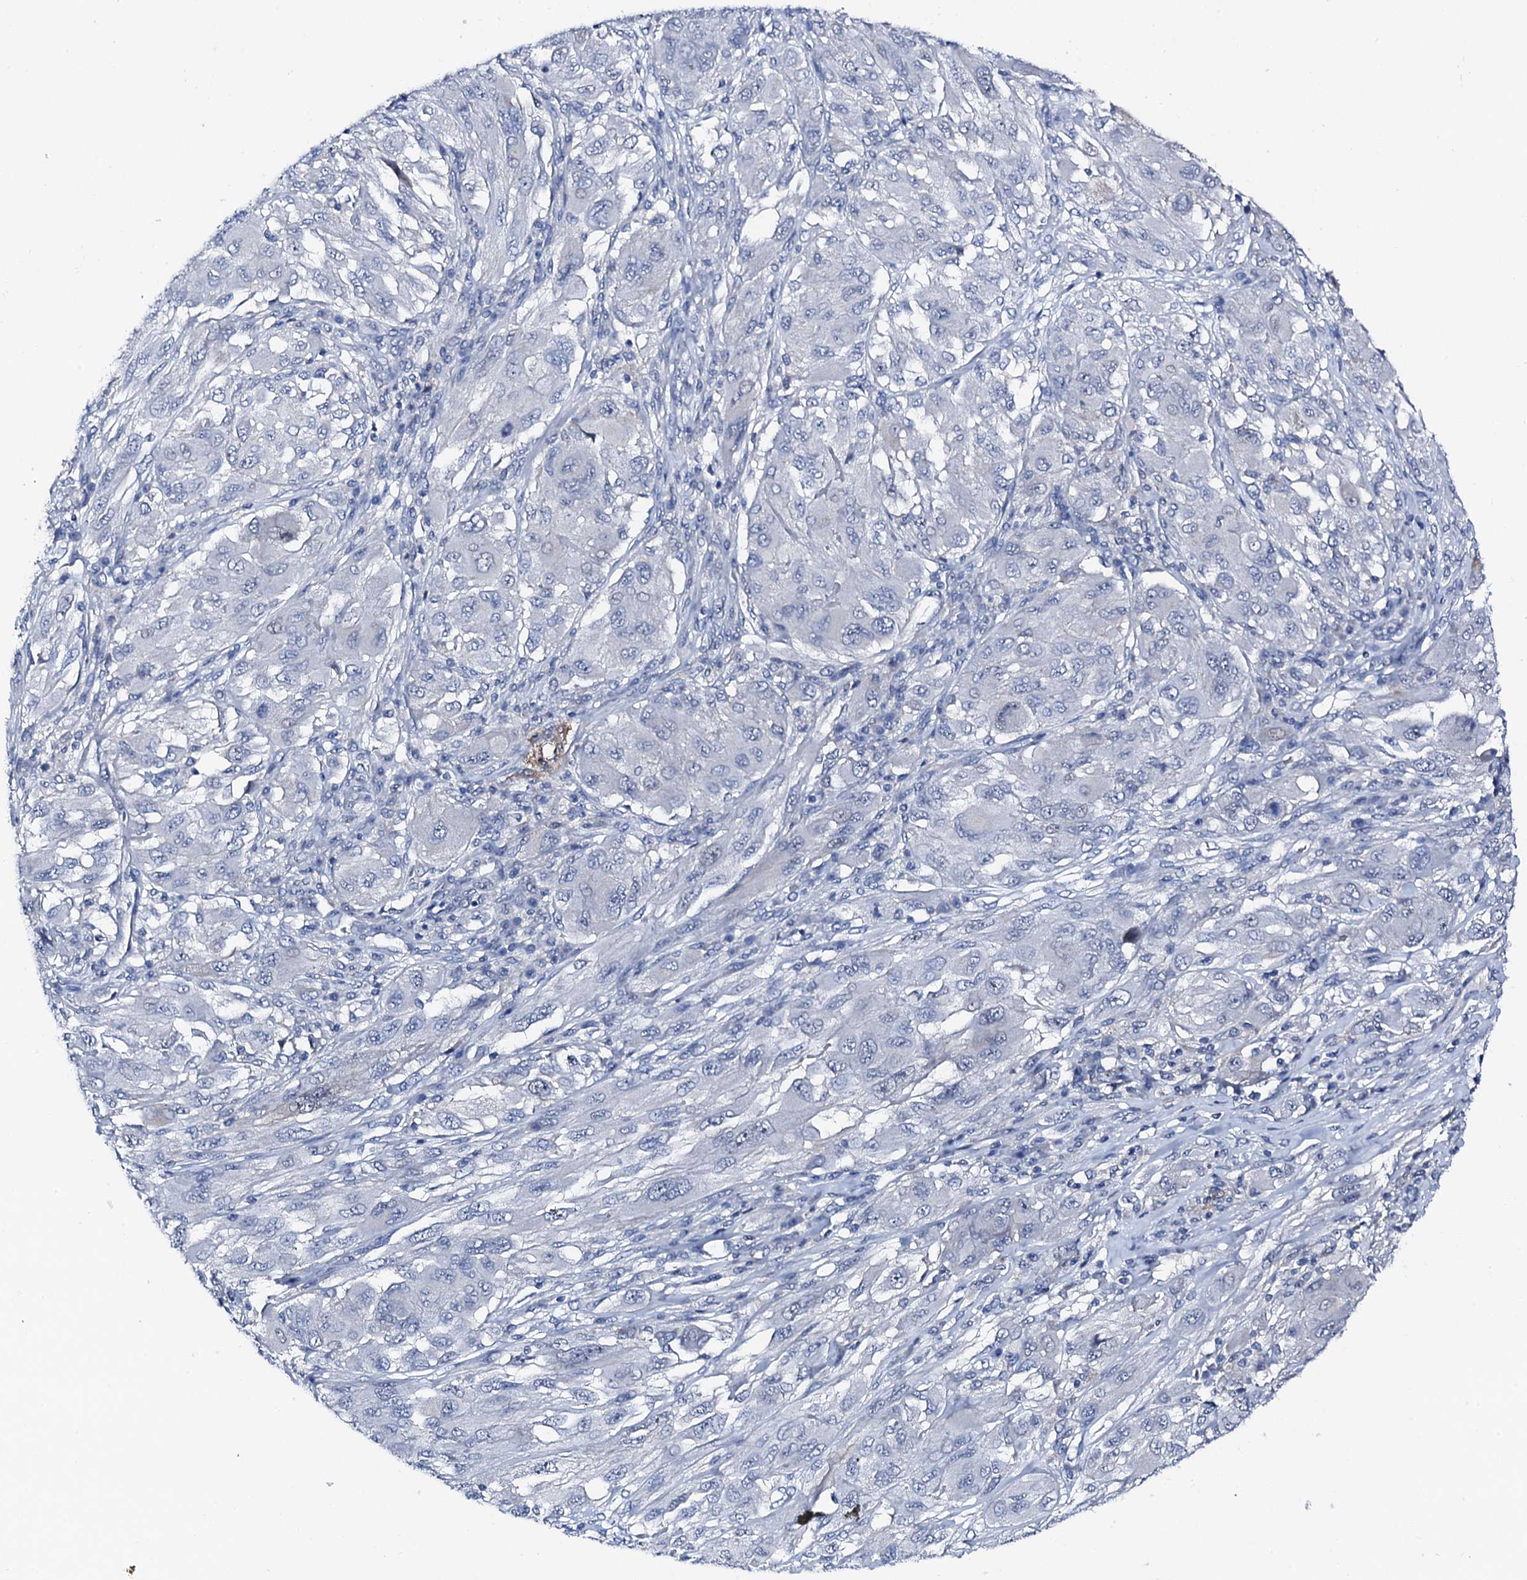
{"staining": {"intensity": "negative", "quantity": "none", "location": "none"}, "tissue": "melanoma", "cell_type": "Tumor cells", "image_type": "cancer", "snomed": [{"axis": "morphology", "description": "Malignant melanoma, NOS"}, {"axis": "topography", "description": "Skin"}], "caption": "The photomicrograph demonstrates no staining of tumor cells in melanoma.", "gene": "TRAFD1", "patient": {"sex": "female", "age": 91}}